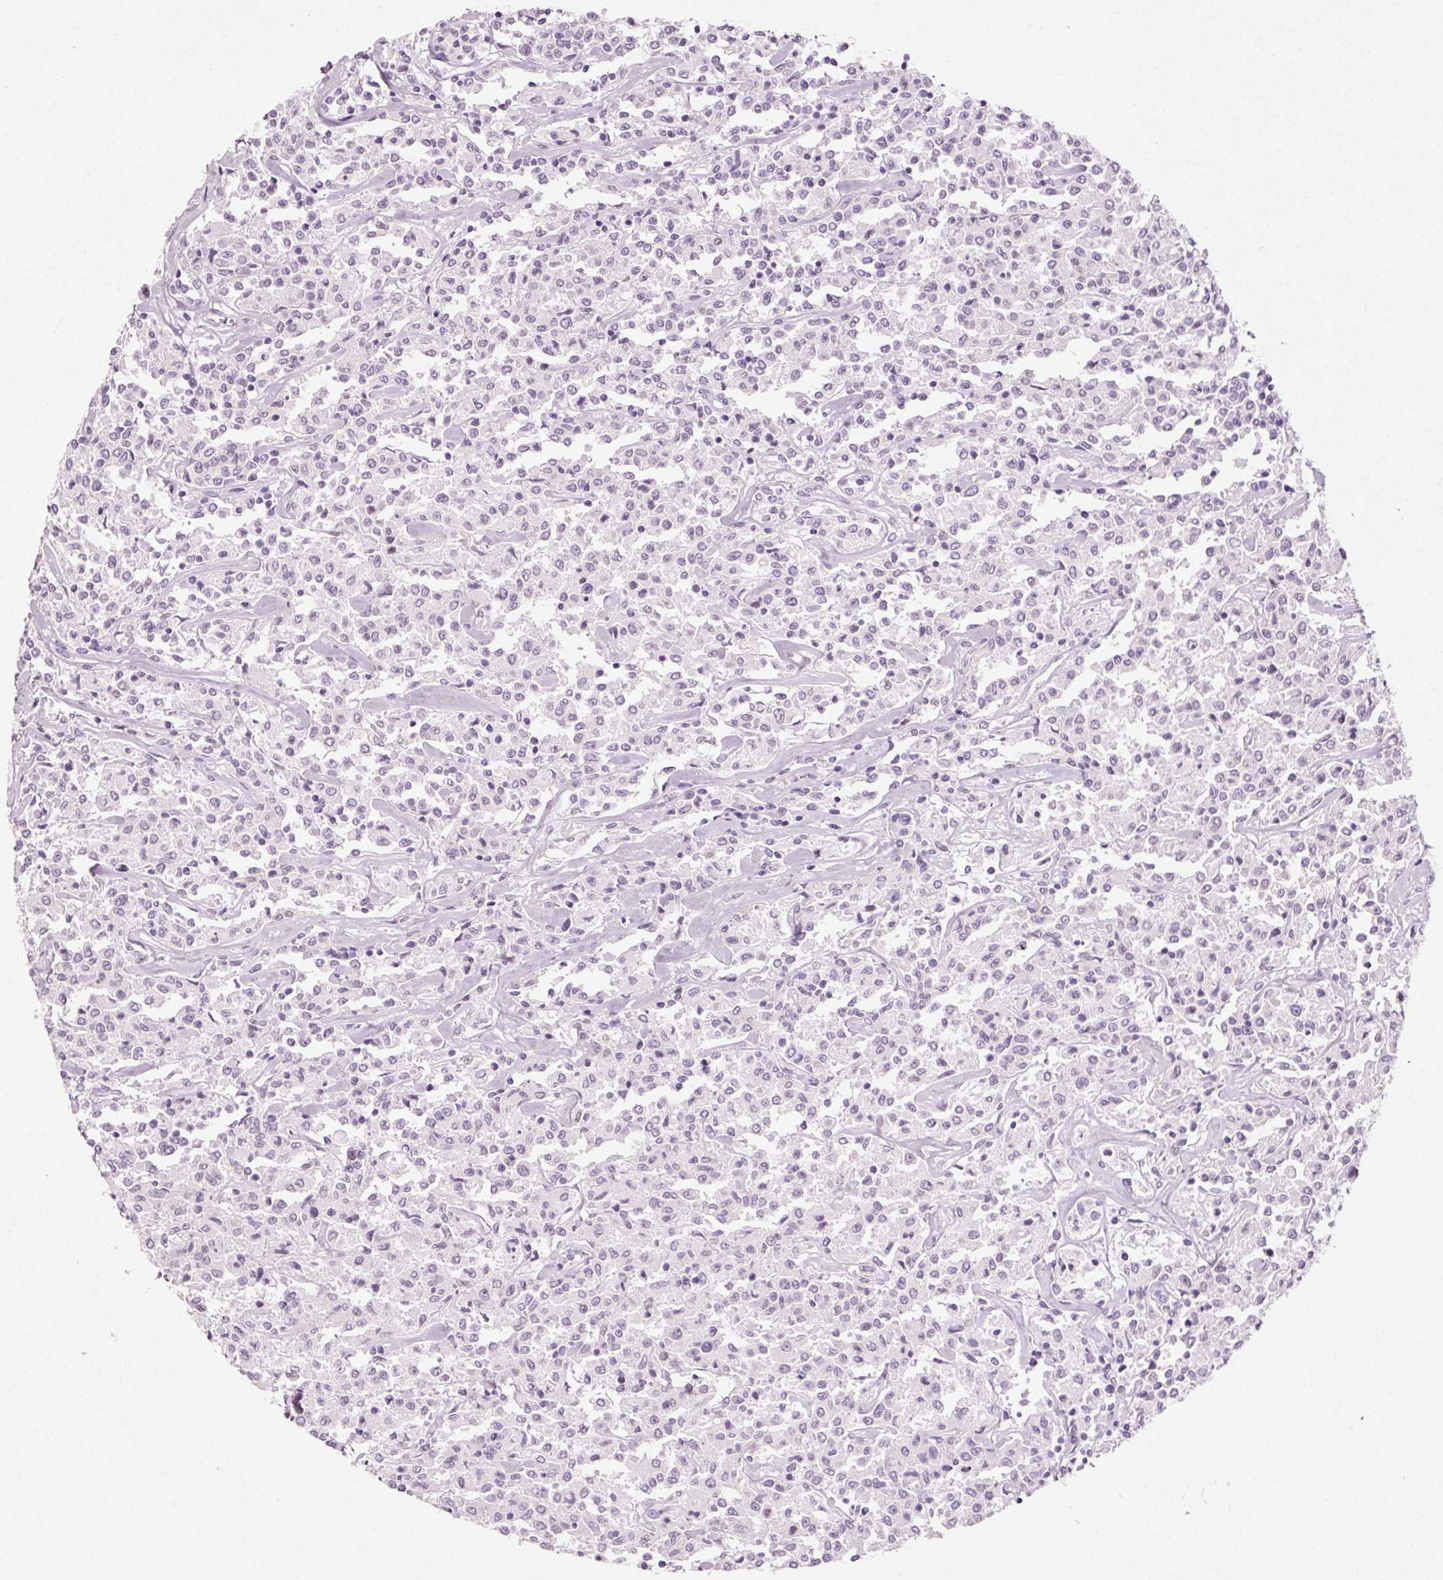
{"staining": {"intensity": "negative", "quantity": "none", "location": "none"}, "tissue": "lymphoma", "cell_type": "Tumor cells", "image_type": "cancer", "snomed": [{"axis": "morphology", "description": "Malignant lymphoma, non-Hodgkin's type, Low grade"}, {"axis": "topography", "description": "Small intestine"}], "caption": "IHC histopathology image of neoplastic tissue: low-grade malignant lymphoma, non-Hodgkin's type stained with DAB exhibits no significant protein staining in tumor cells. (Brightfield microscopy of DAB IHC at high magnification).", "gene": "ANKRD20A1", "patient": {"sex": "female", "age": 59}}